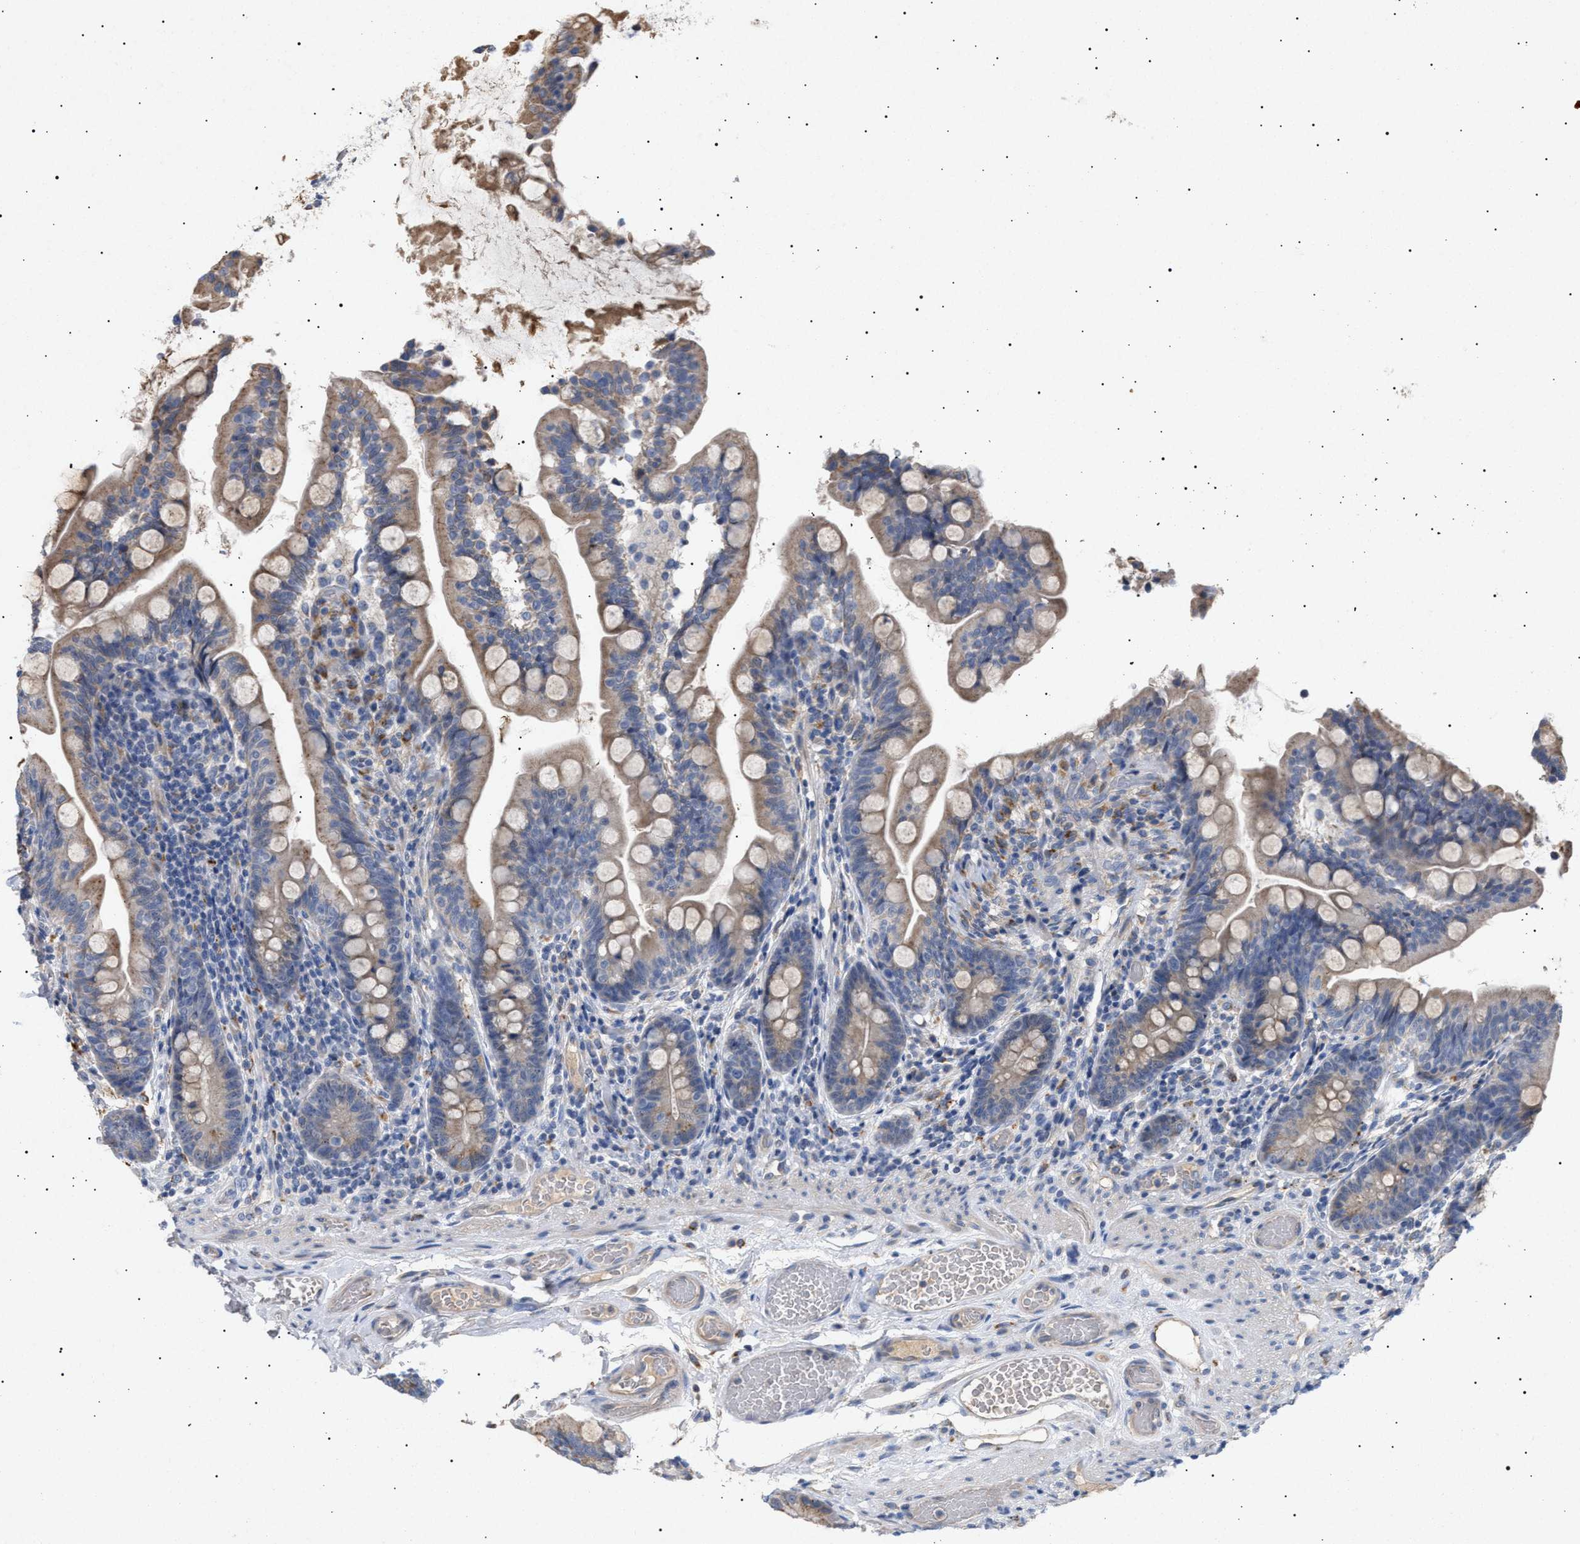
{"staining": {"intensity": "moderate", "quantity": ">75%", "location": "cytoplasmic/membranous"}, "tissue": "small intestine", "cell_type": "Glandular cells", "image_type": "normal", "snomed": [{"axis": "morphology", "description": "Normal tissue, NOS"}, {"axis": "topography", "description": "Small intestine"}], "caption": "Immunohistochemical staining of benign small intestine demonstrates moderate cytoplasmic/membranous protein expression in approximately >75% of glandular cells.", "gene": "SIRT5", "patient": {"sex": "female", "age": 56}}